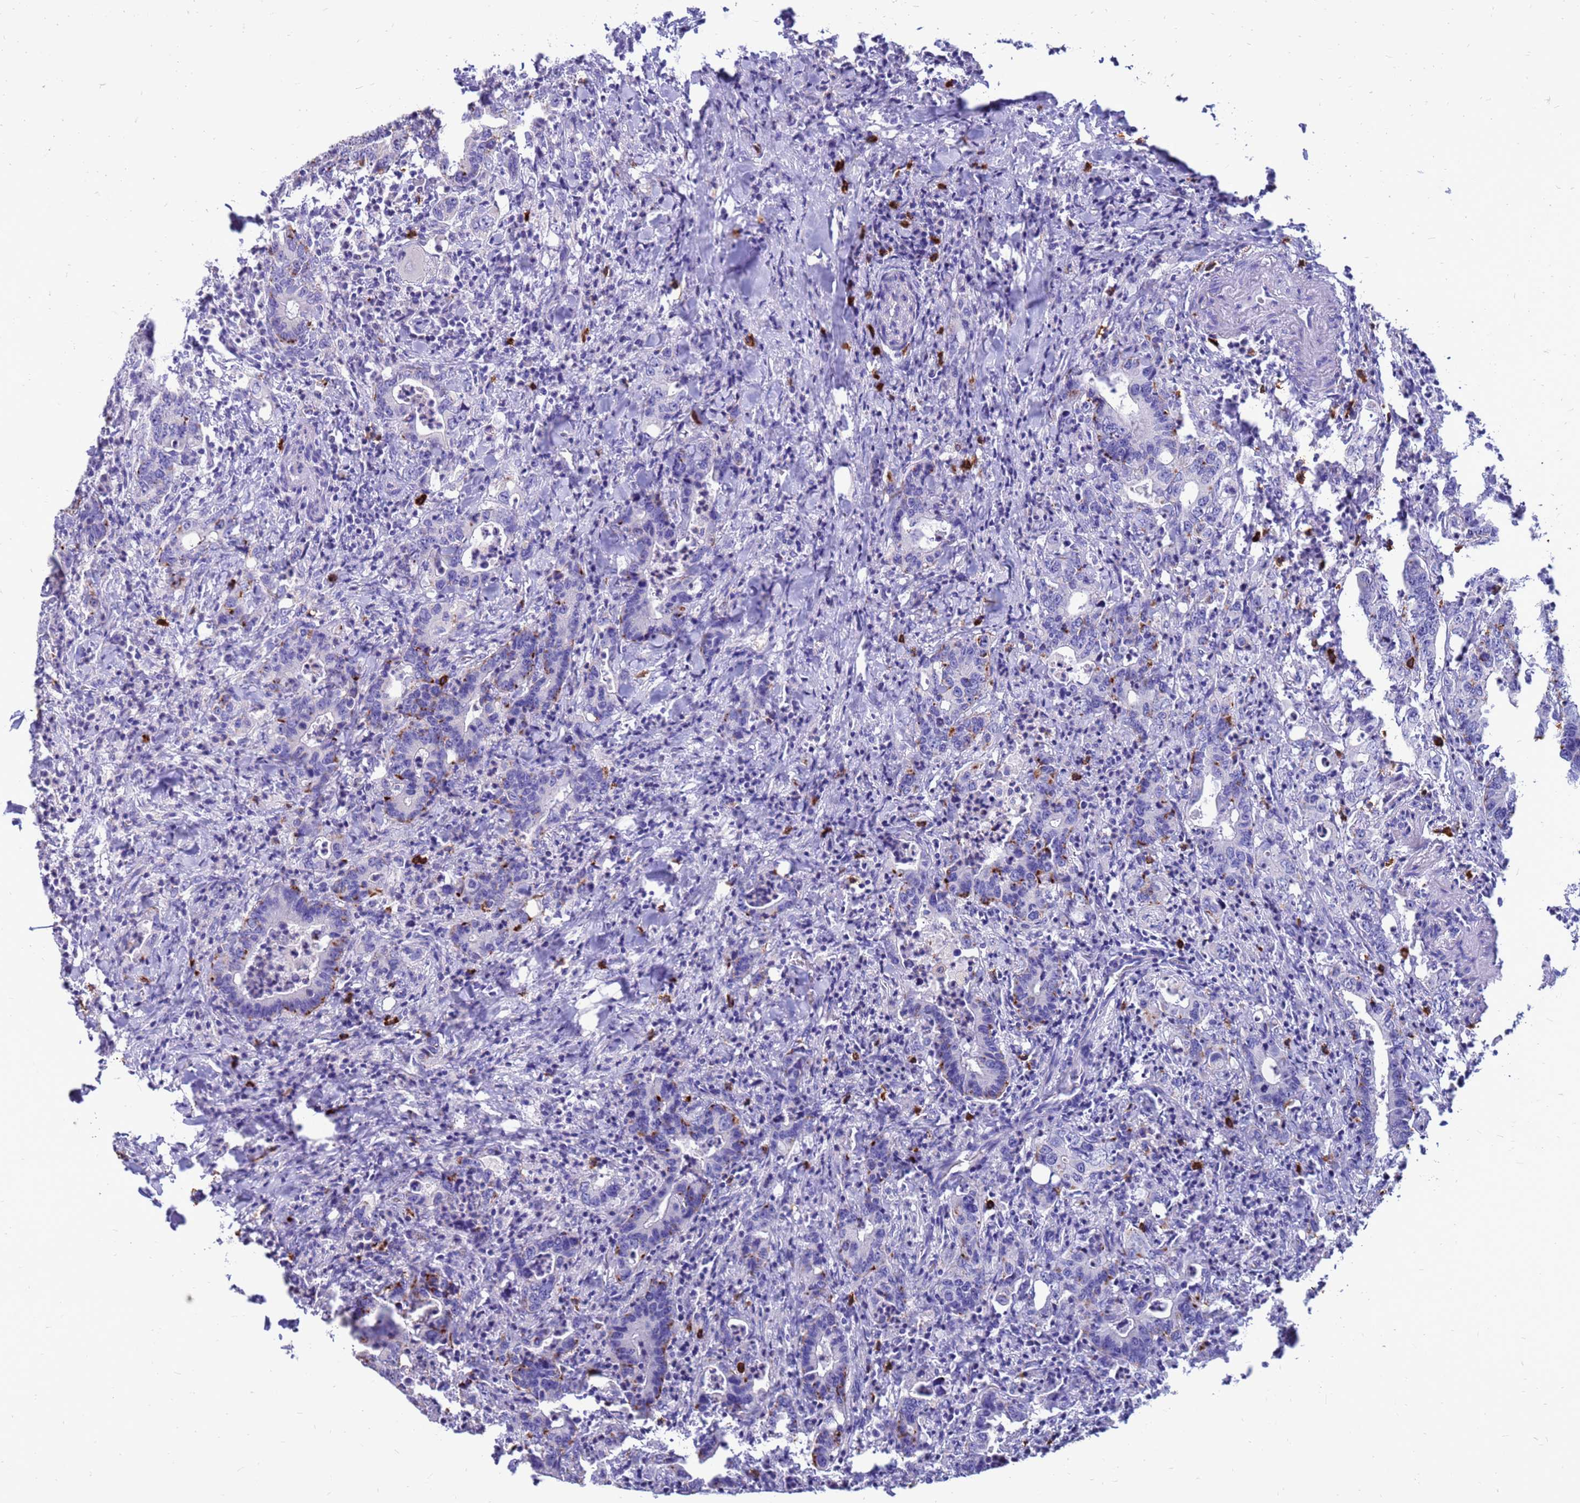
{"staining": {"intensity": "moderate", "quantity": "<25%", "location": "cytoplasmic/membranous"}, "tissue": "colorectal cancer", "cell_type": "Tumor cells", "image_type": "cancer", "snomed": [{"axis": "morphology", "description": "Adenocarcinoma, NOS"}, {"axis": "topography", "description": "Colon"}], "caption": "Immunohistochemical staining of human colorectal adenocarcinoma reveals low levels of moderate cytoplasmic/membranous staining in about <25% of tumor cells. (DAB (3,3'-diaminobenzidine) IHC with brightfield microscopy, high magnification).", "gene": "PDE10A", "patient": {"sex": "female", "age": 75}}